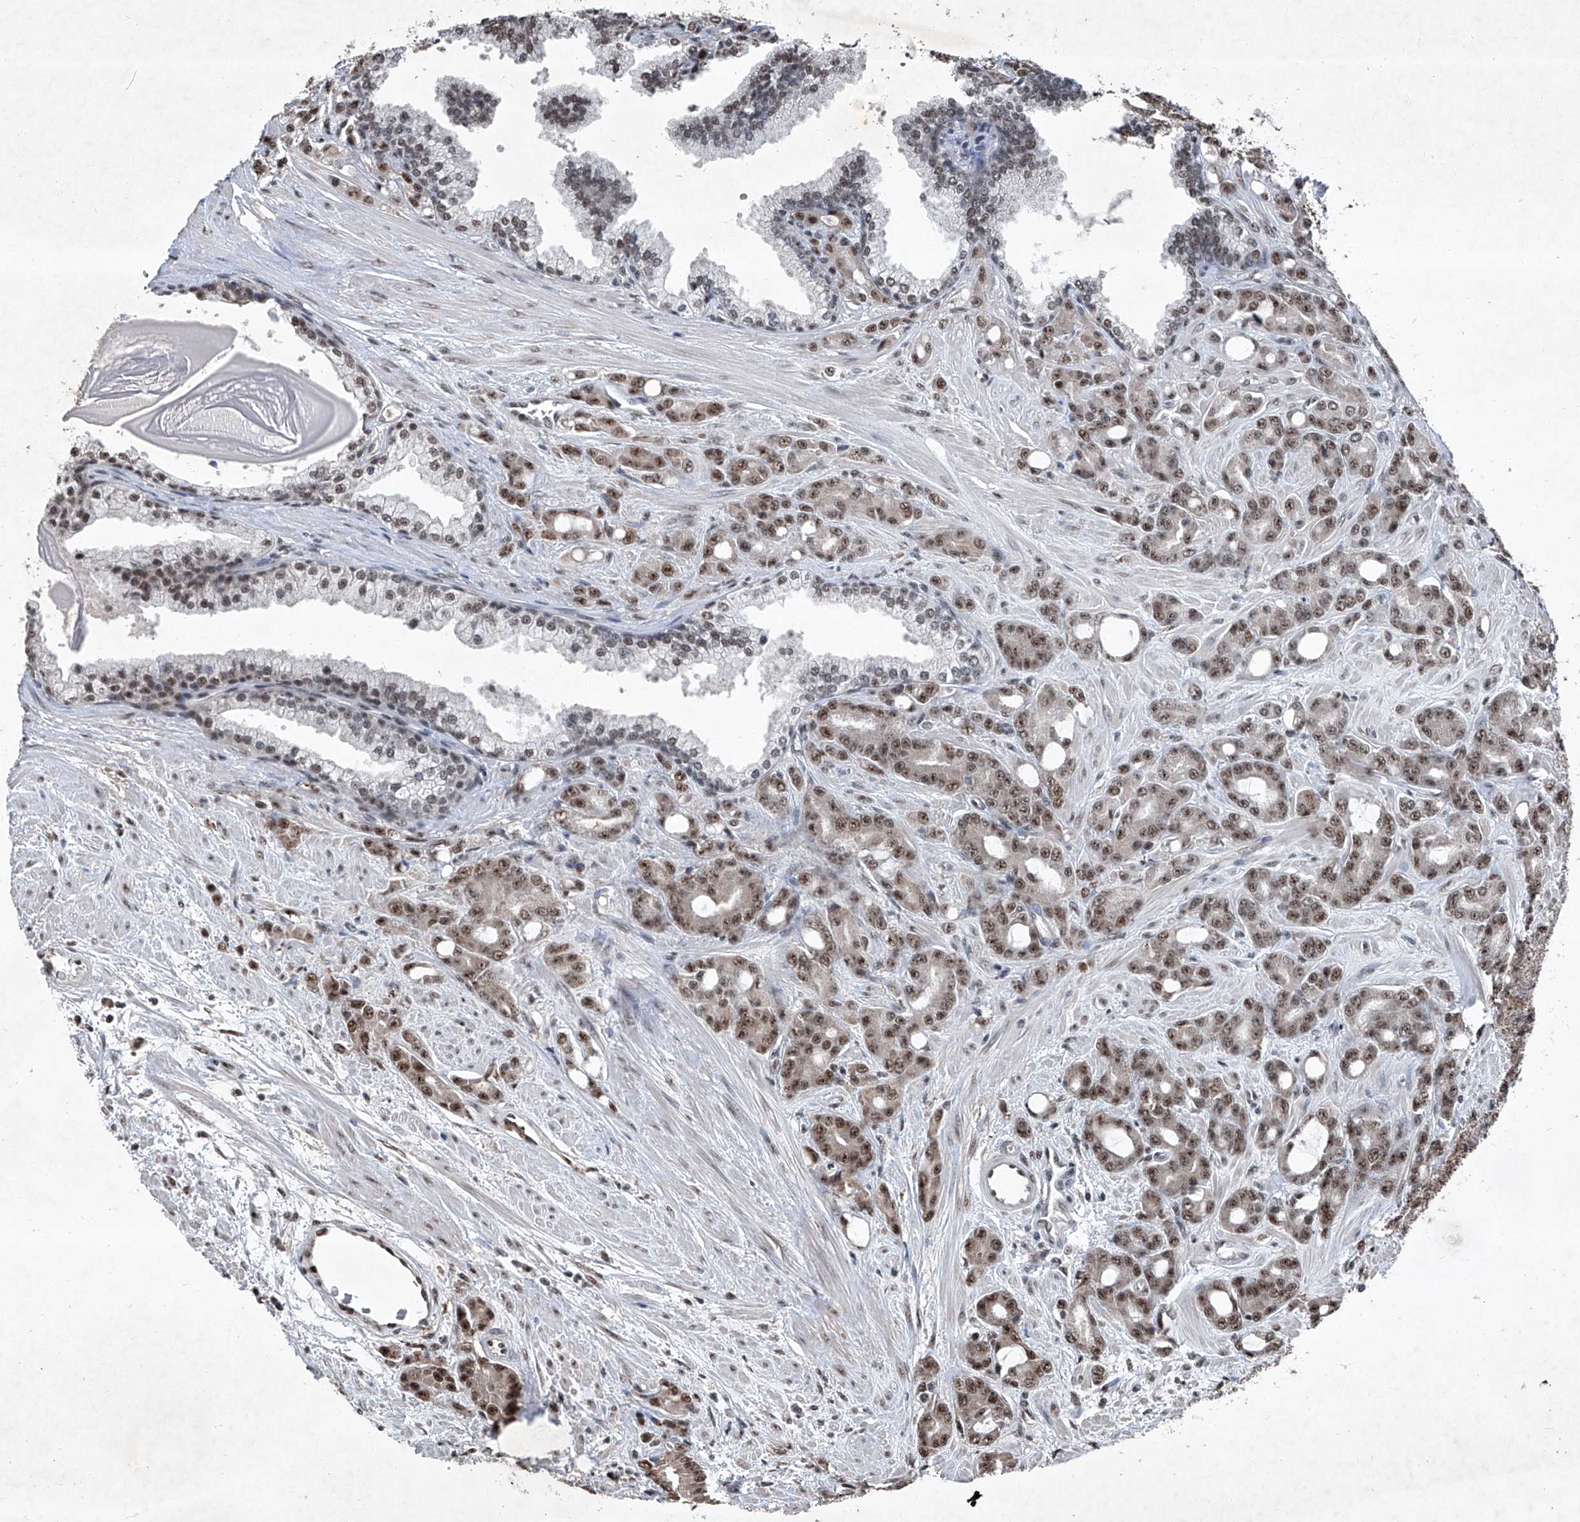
{"staining": {"intensity": "moderate", "quantity": ">75%", "location": "nuclear"}, "tissue": "prostate cancer", "cell_type": "Tumor cells", "image_type": "cancer", "snomed": [{"axis": "morphology", "description": "Adenocarcinoma, High grade"}, {"axis": "topography", "description": "Prostate"}], "caption": "Immunohistochemical staining of human prostate cancer displays moderate nuclear protein positivity in approximately >75% of tumor cells.", "gene": "DDX39B", "patient": {"sex": "male", "age": 62}}